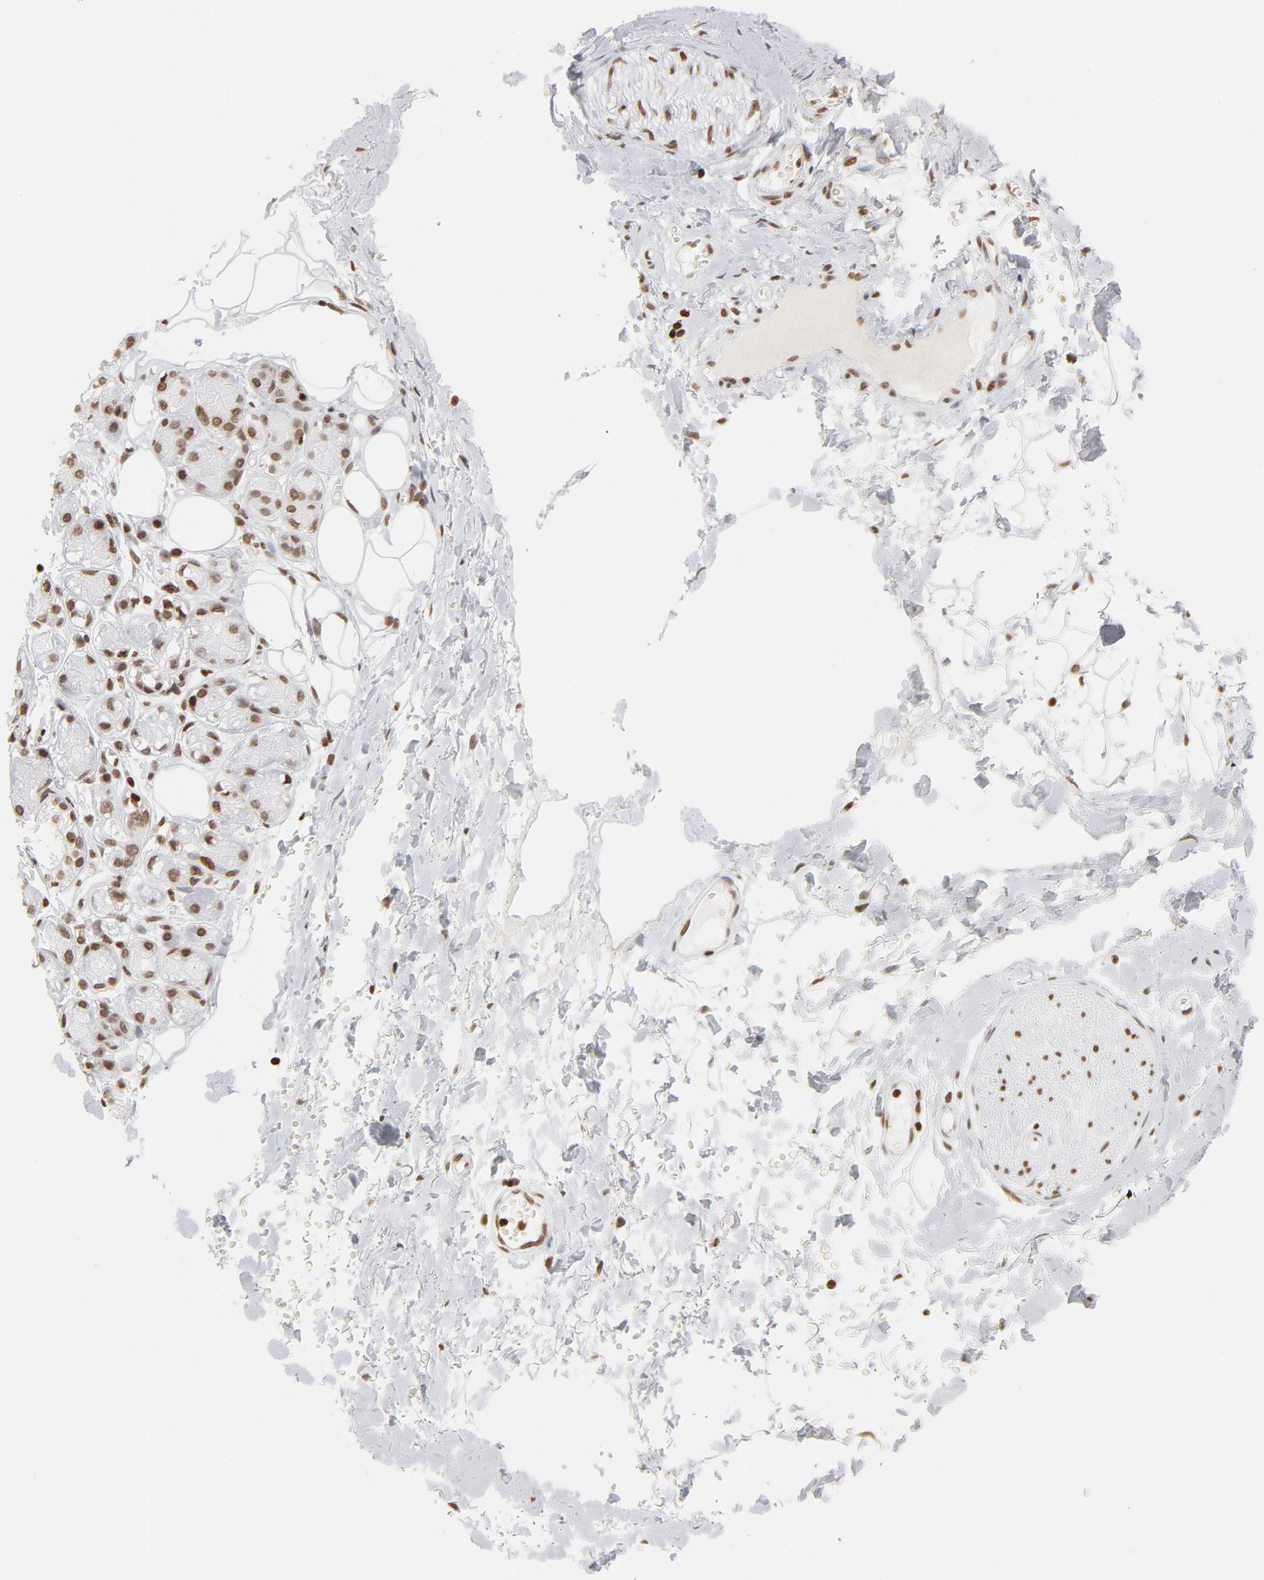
{"staining": {"intensity": "moderate", "quantity": ">75%", "location": "nuclear"}, "tissue": "adipose tissue", "cell_type": "Adipocytes", "image_type": "normal", "snomed": [{"axis": "morphology", "description": "Normal tissue, NOS"}, {"axis": "morphology", "description": "Inflammation, NOS"}, {"axis": "topography", "description": "Salivary gland"}, {"axis": "topography", "description": "Peripheral nerve tissue"}], "caption": "DAB immunohistochemical staining of normal human adipose tissue shows moderate nuclear protein staining in about >75% of adipocytes. (DAB (3,3'-diaminobenzidine) IHC with brightfield microscopy, high magnification).", "gene": "H2AC12", "patient": {"sex": "female", "age": 75}}